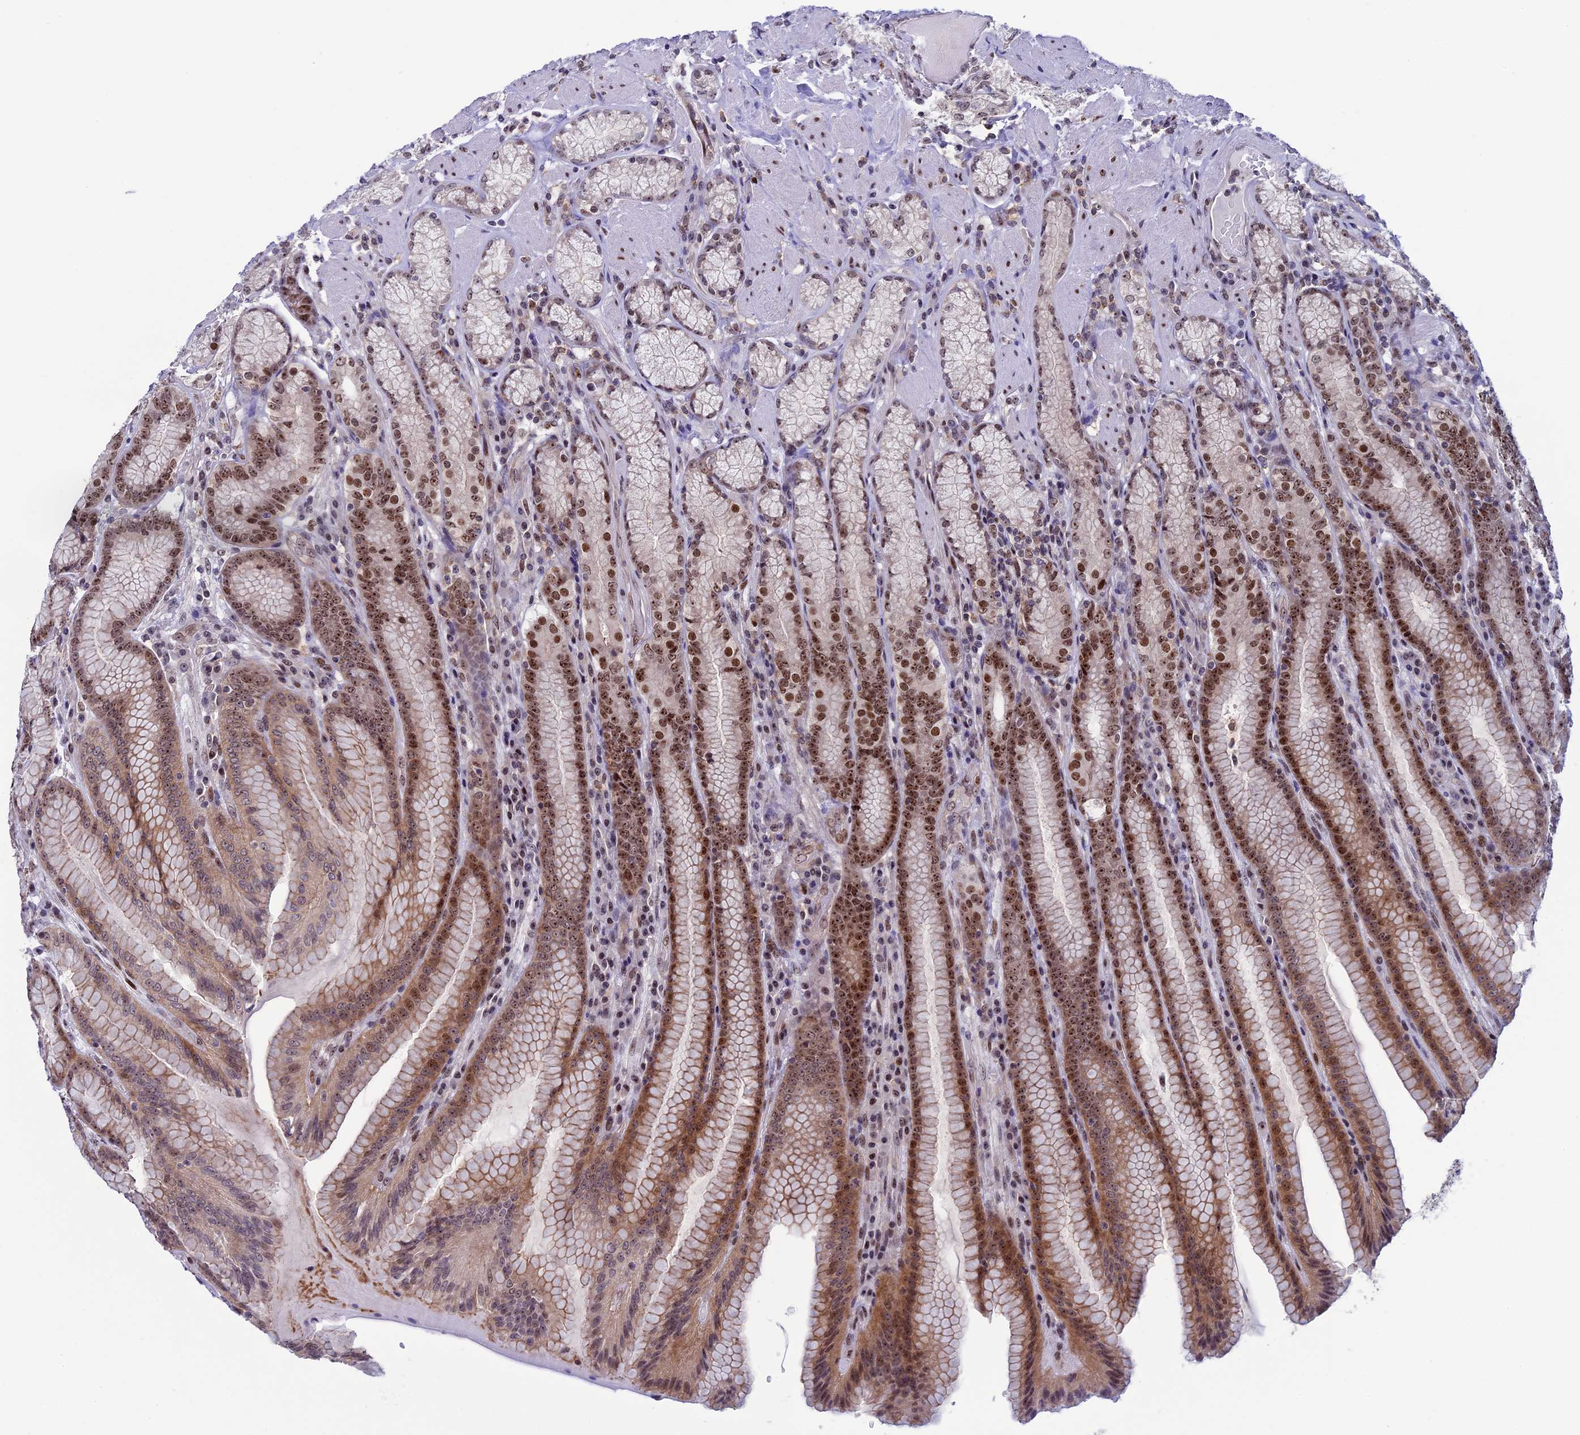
{"staining": {"intensity": "moderate", "quantity": ">75%", "location": "cytoplasmic/membranous,nuclear"}, "tissue": "stomach", "cell_type": "Glandular cells", "image_type": "normal", "snomed": [{"axis": "morphology", "description": "Normal tissue, NOS"}, {"axis": "topography", "description": "Stomach, upper"}, {"axis": "topography", "description": "Stomach, lower"}], "caption": "Moderate cytoplasmic/membranous,nuclear positivity for a protein is appreciated in approximately >75% of glandular cells of benign stomach using immunohistochemistry (IHC).", "gene": "CCDC86", "patient": {"sex": "female", "age": 76}}